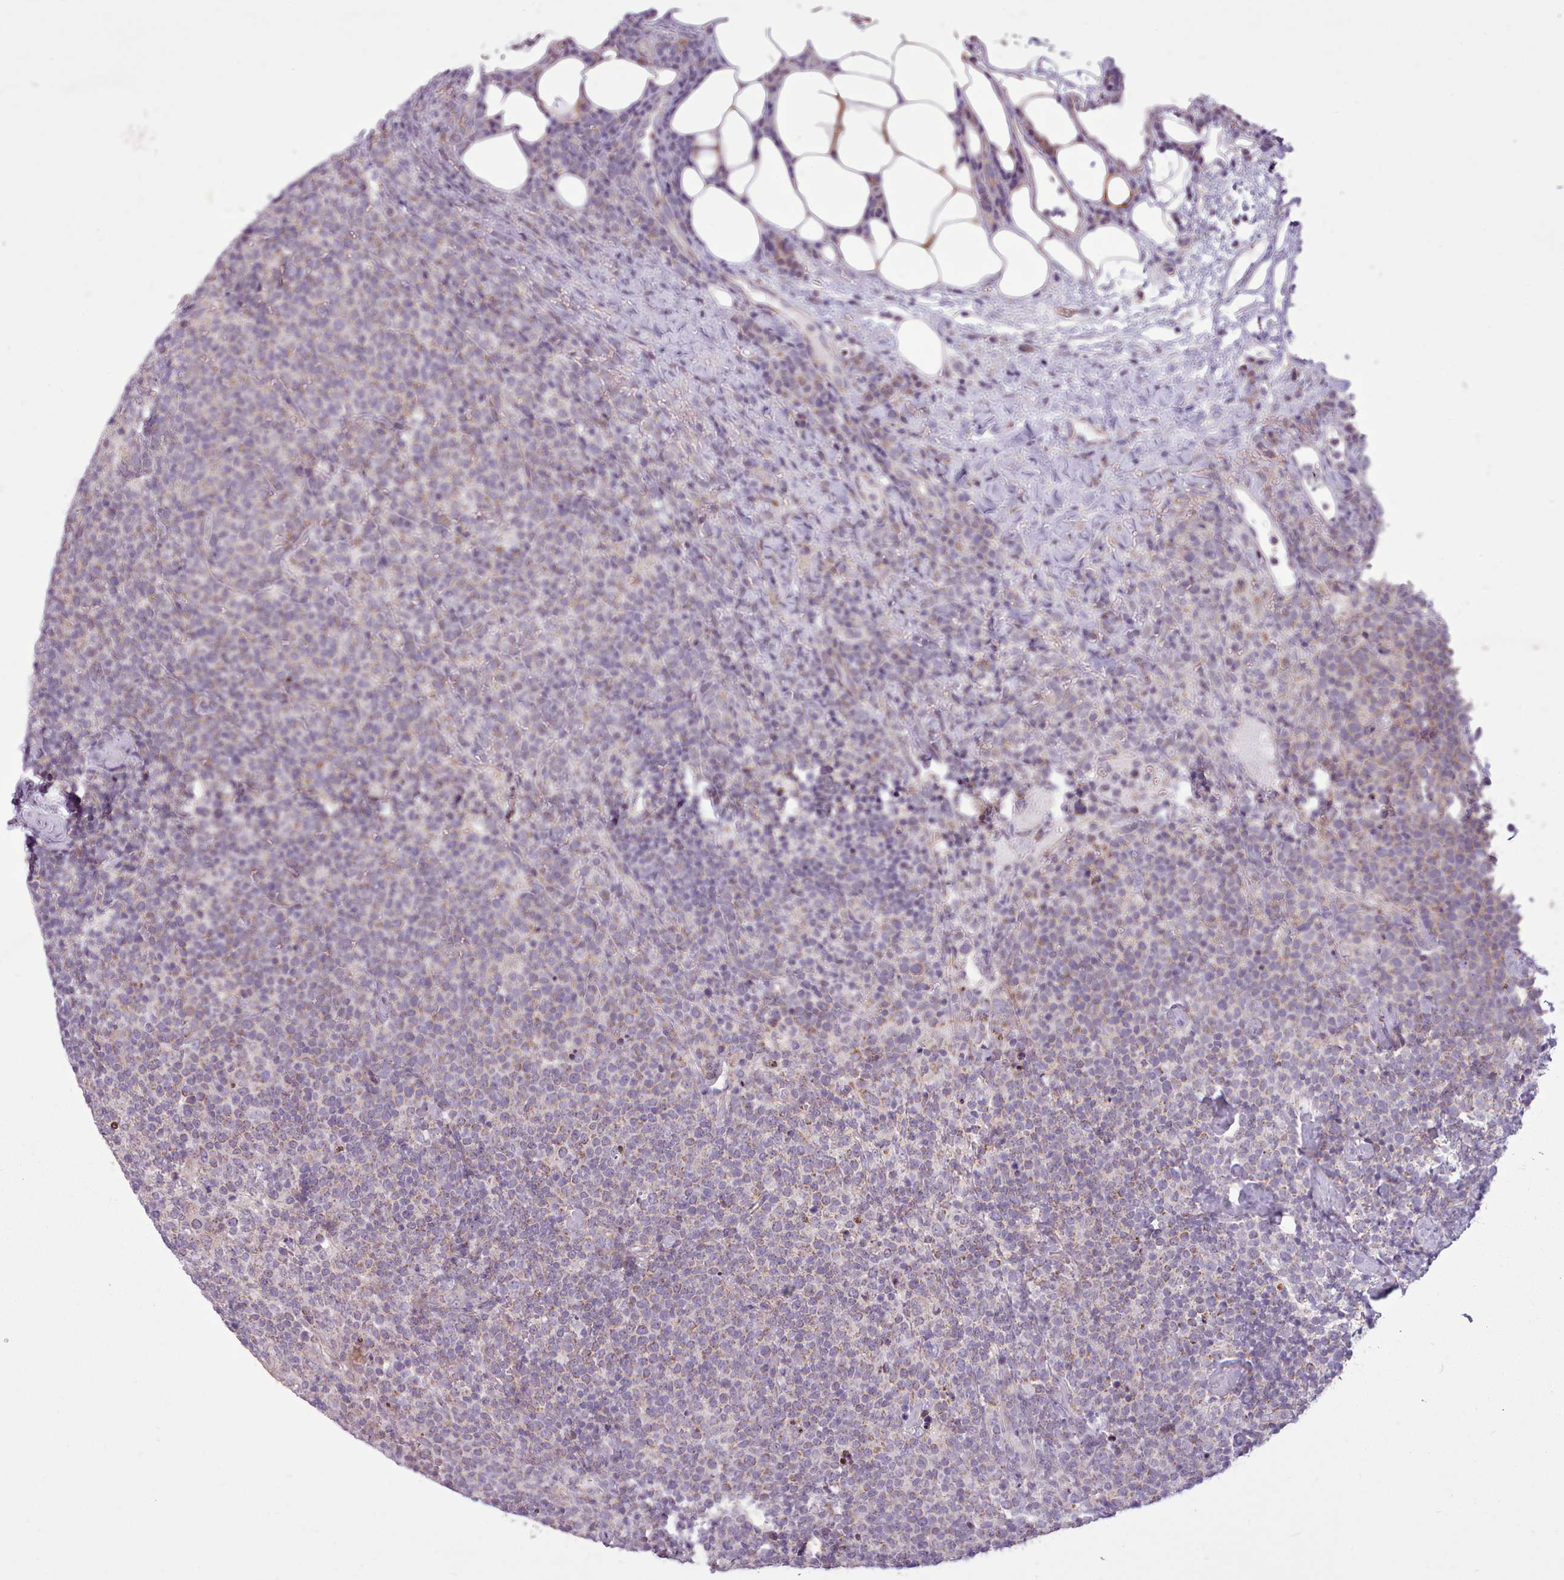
{"staining": {"intensity": "moderate", "quantity": "<25%", "location": "cytoplasmic/membranous"}, "tissue": "lymphoma", "cell_type": "Tumor cells", "image_type": "cancer", "snomed": [{"axis": "morphology", "description": "Malignant lymphoma, non-Hodgkin's type, High grade"}, {"axis": "topography", "description": "Lymph node"}], "caption": "A micrograph of malignant lymphoma, non-Hodgkin's type (high-grade) stained for a protein demonstrates moderate cytoplasmic/membranous brown staining in tumor cells.", "gene": "AVL9", "patient": {"sex": "male", "age": 61}}